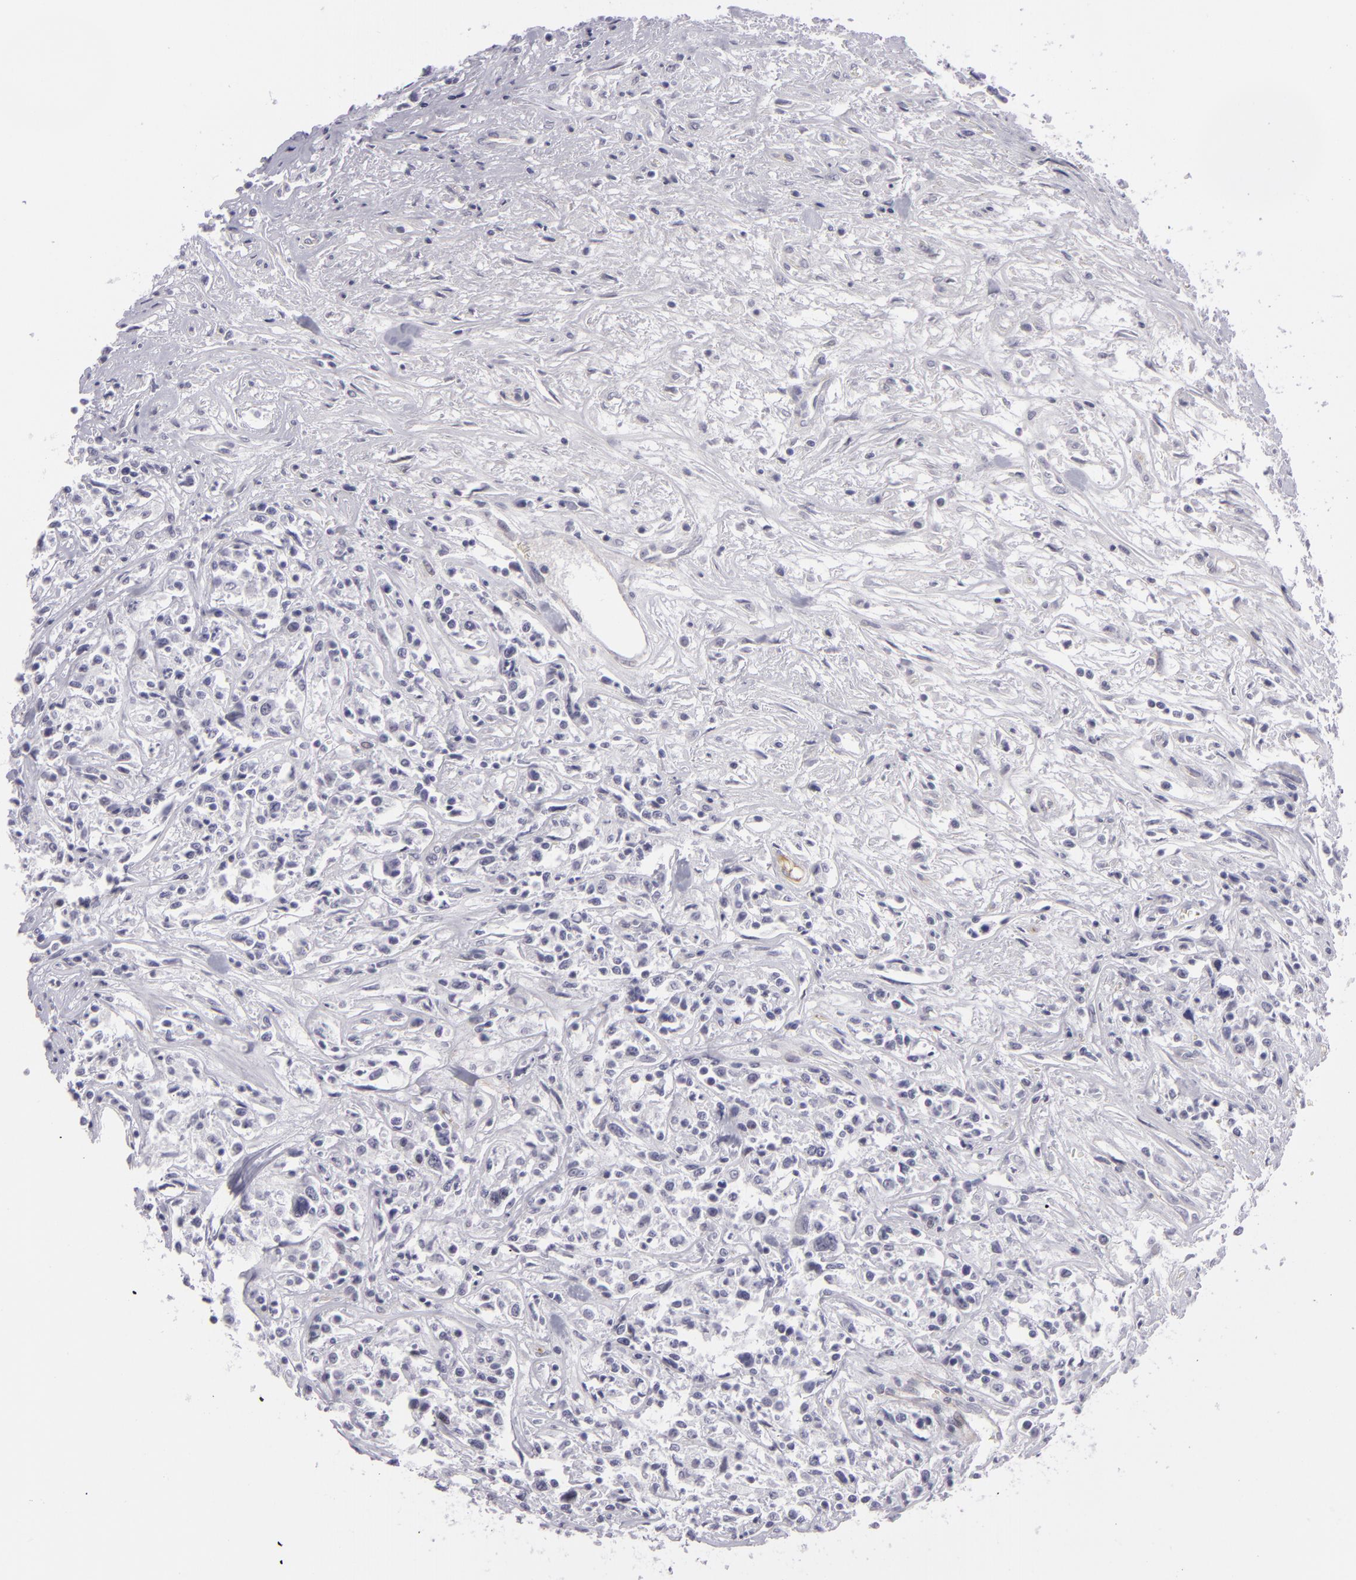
{"staining": {"intensity": "negative", "quantity": "none", "location": "none"}, "tissue": "lymphoma", "cell_type": "Tumor cells", "image_type": "cancer", "snomed": [{"axis": "morphology", "description": "Malignant lymphoma, non-Hodgkin's type, Low grade"}, {"axis": "topography", "description": "Small intestine"}], "caption": "This is an immunohistochemistry histopathology image of lymphoma. There is no positivity in tumor cells.", "gene": "CTNNB1", "patient": {"sex": "female", "age": 59}}